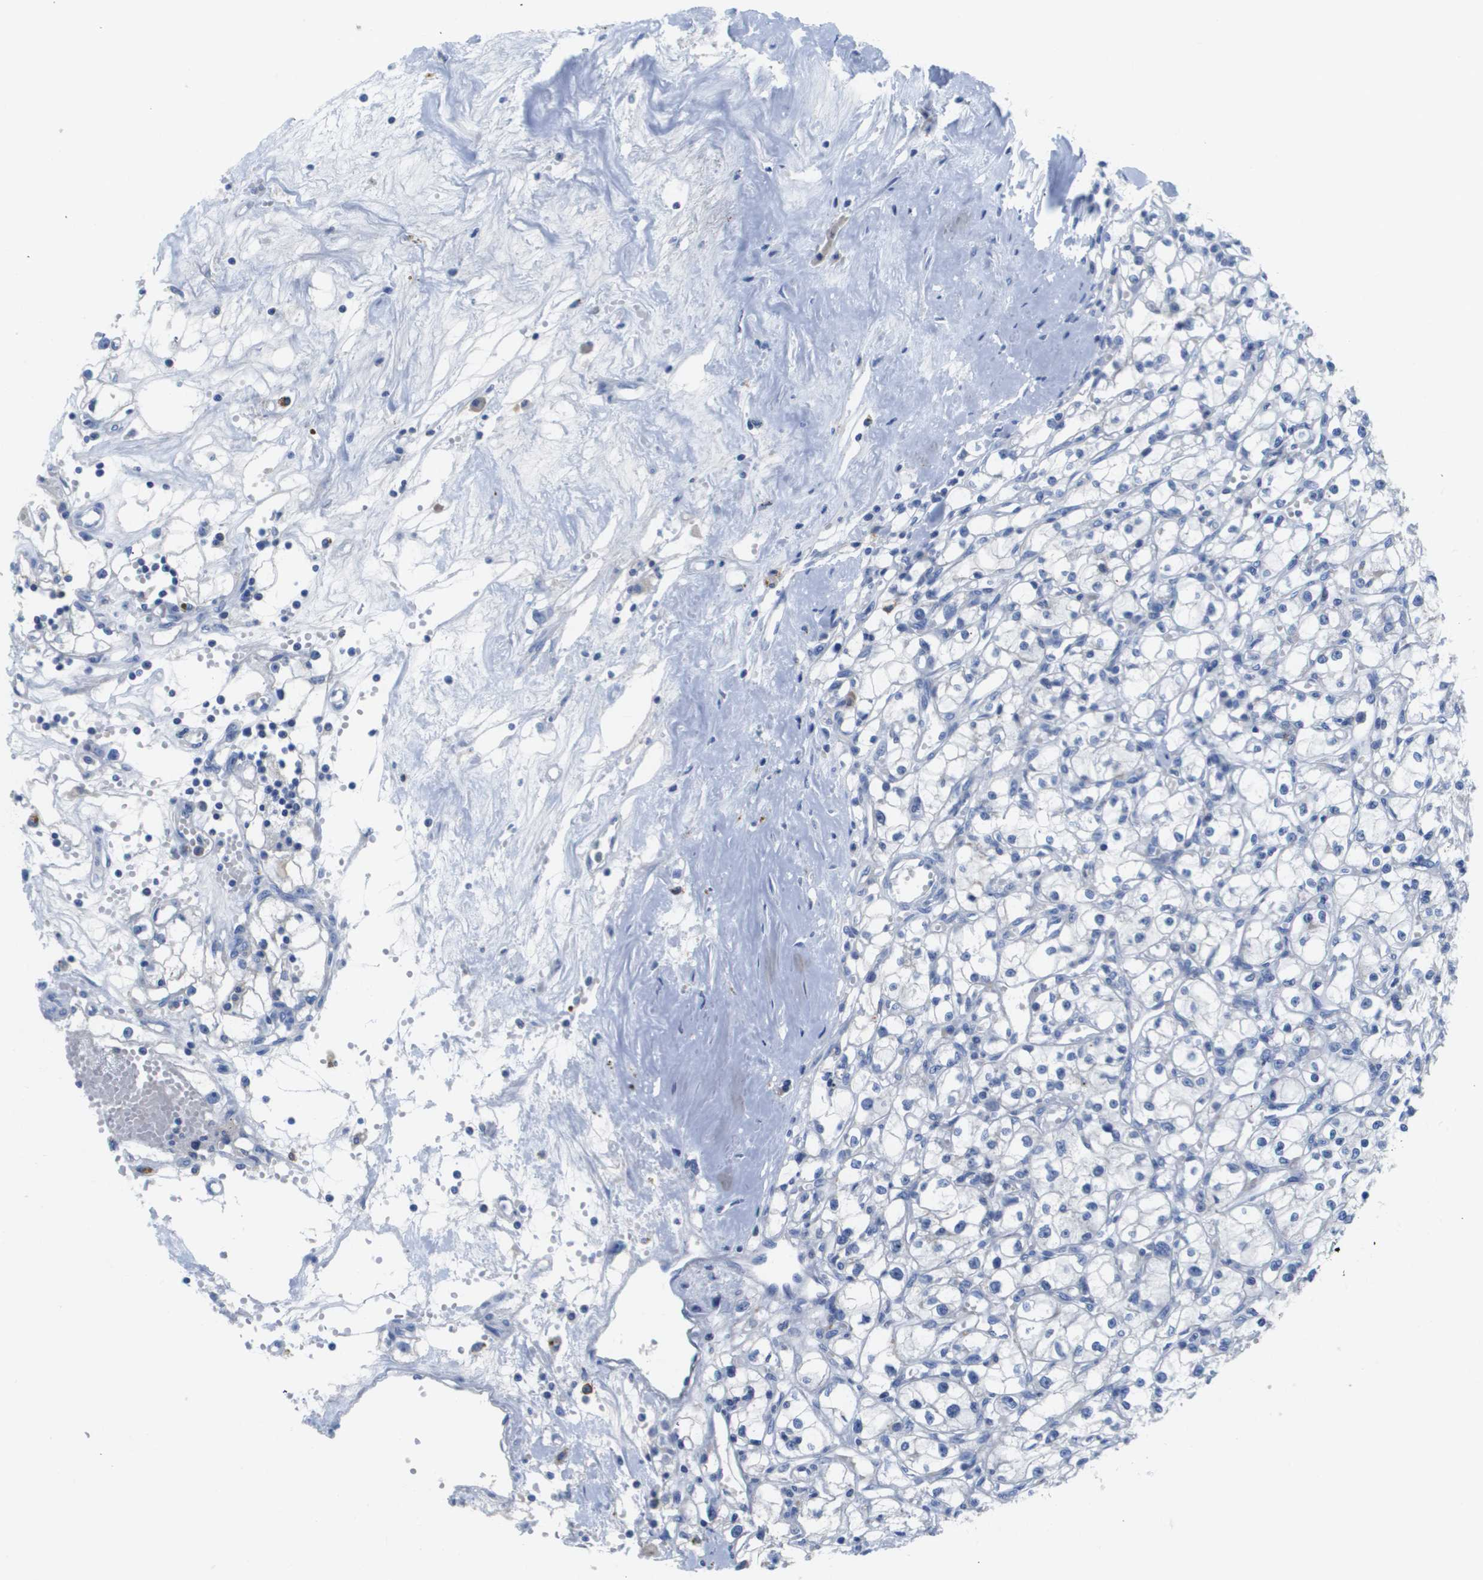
{"staining": {"intensity": "negative", "quantity": "none", "location": "none"}, "tissue": "renal cancer", "cell_type": "Tumor cells", "image_type": "cancer", "snomed": [{"axis": "morphology", "description": "Adenocarcinoma, NOS"}, {"axis": "topography", "description": "Kidney"}], "caption": "Adenocarcinoma (renal) was stained to show a protein in brown. There is no significant expression in tumor cells. (DAB (3,3'-diaminobenzidine) IHC with hematoxylin counter stain).", "gene": "MS4A1", "patient": {"sex": "male", "age": 56}}